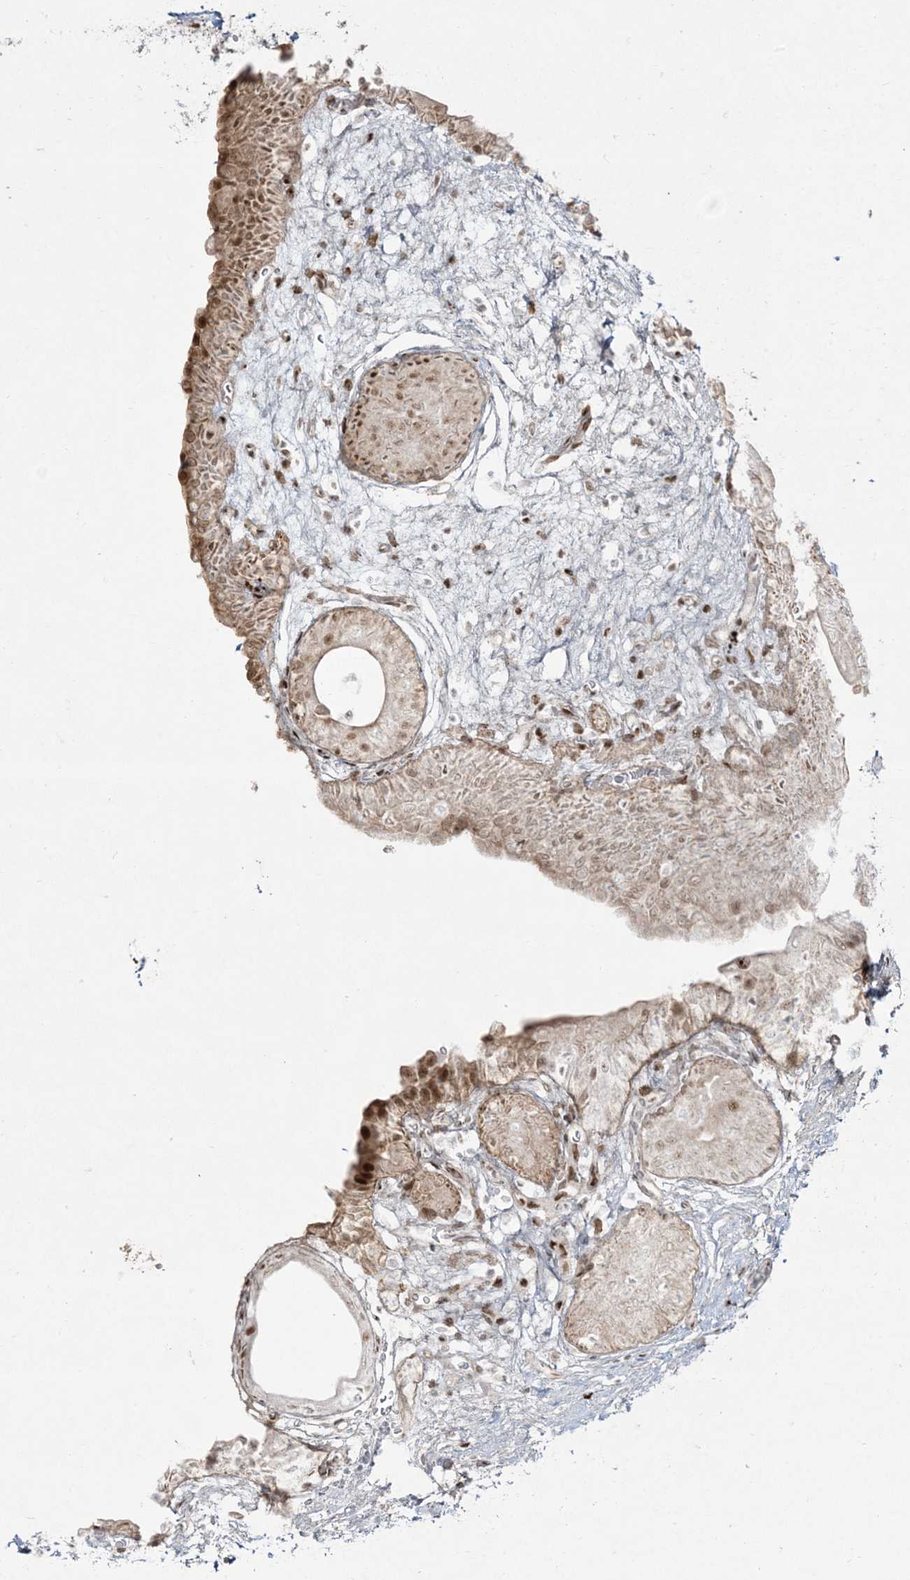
{"staining": {"intensity": "moderate", "quantity": ">75%", "location": "nuclear"}, "tissue": "urinary bladder", "cell_type": "Urothelial cells", "image_type": "normal", "snomed": [{"axis": "morphology", "description": "Normal tissue, NOS"}, {"axis": "topography", "description": "Urinary bladder"}], "caption": "Immunohistochemistry photomicrograph of unremarkable urinary bladder: human urinary bladder stained using immunohistochemistry (IHC) exhibits medium levels of moderate protein expression localized specifically in the nuclear of urothelial cells, appearing as a nuclear brown color.", "gene": "RBM10", "patient": {"sex": "male", "age": 83}}